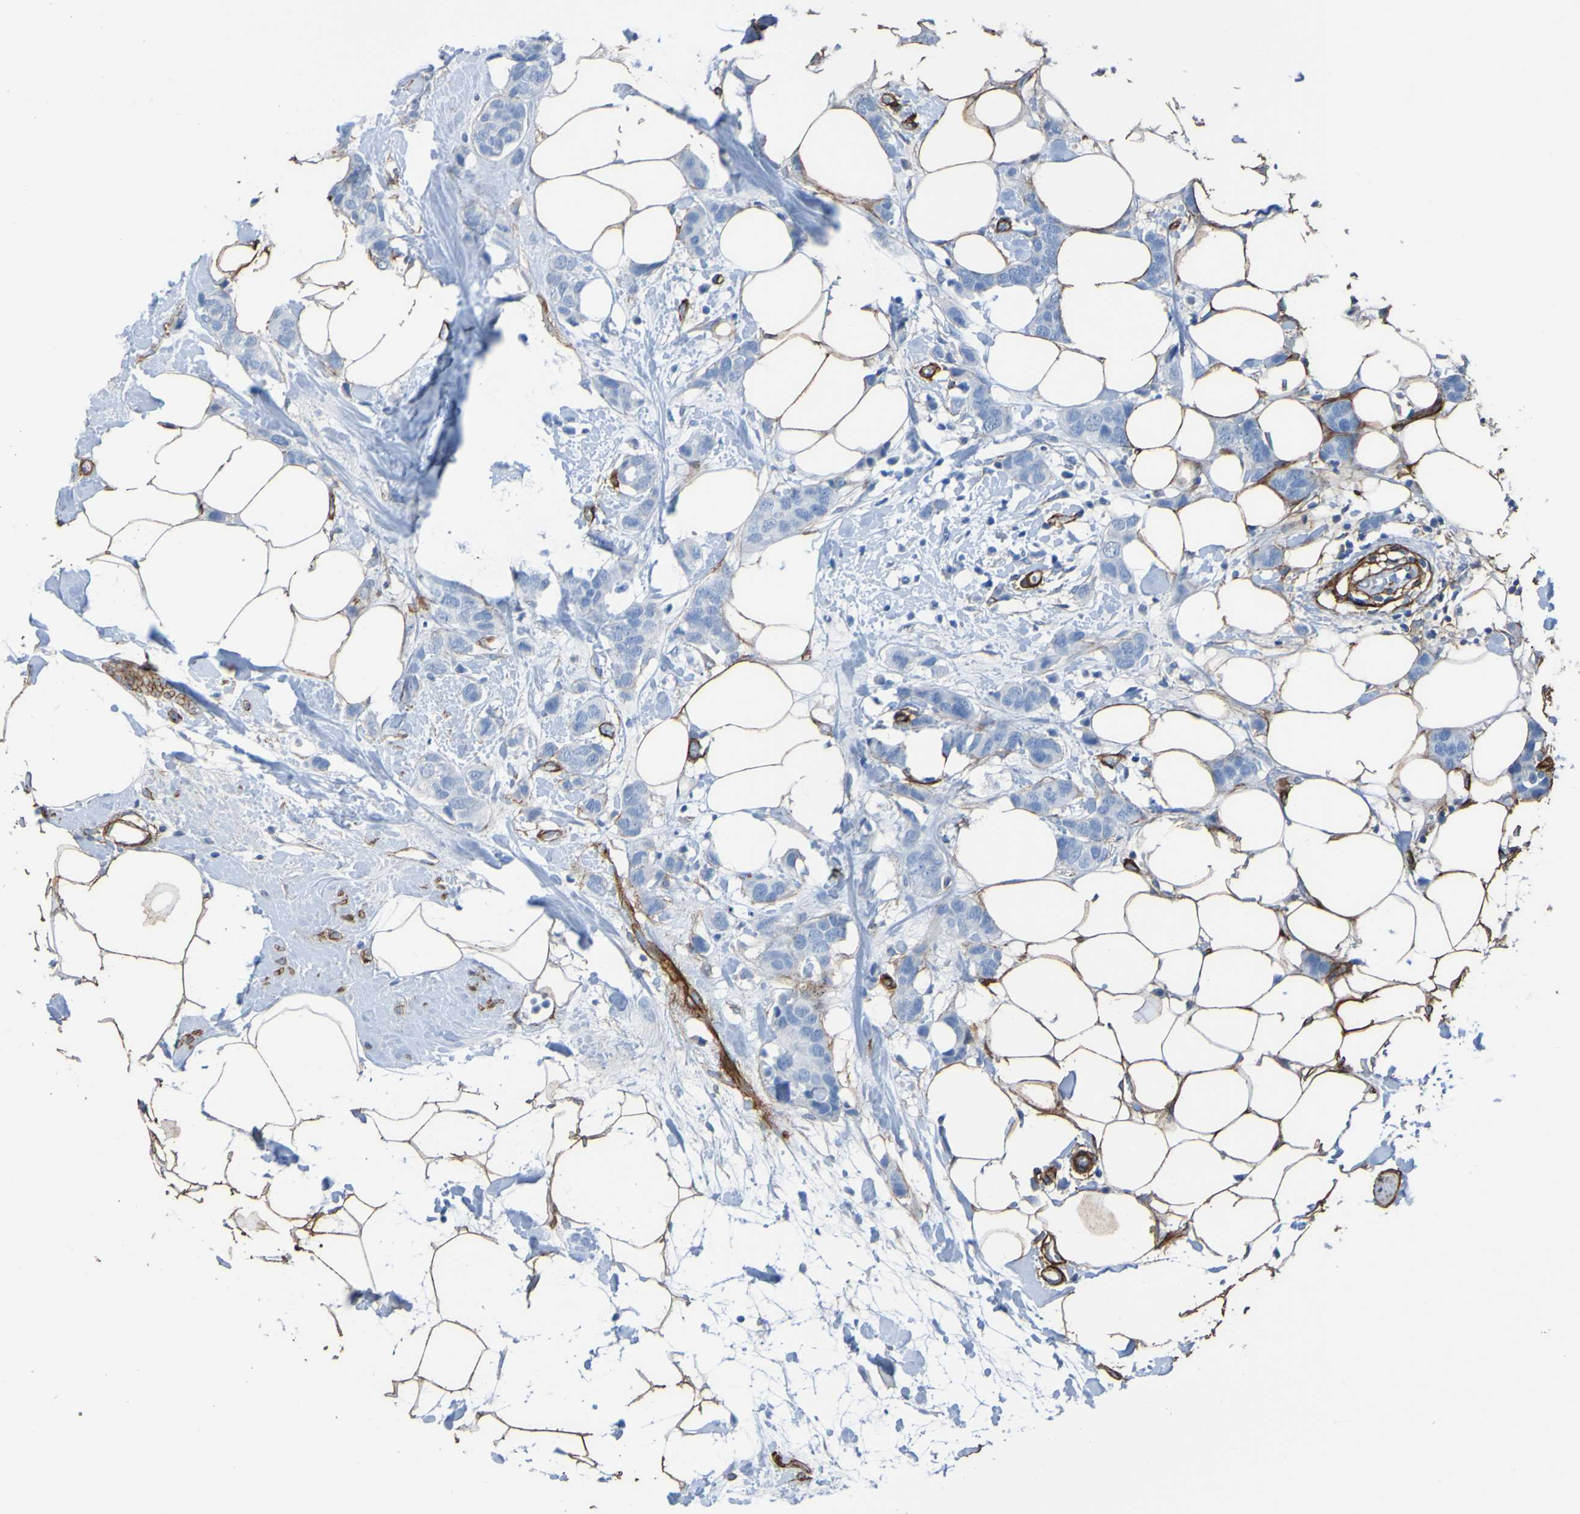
{"staining": {"intensity": "negative", "quantity": "none", "location": "none"}, "tissue": "breast cancer", "cell_type": "Tumor cells", "image_type": "cancer", "snomed": [{"axis": "morphology", "description": "Normal tissue, NOS"}, {"axis": "morphology", "description": "Duct carcinoma"}, {"axis": "topography", "description": "Breast"}], "caption": "The IHC photomicrograph has no significant staining in tumor cells of invasive ductal carcinoma (breast) tissue.", "gene": "COL4A2", "patient": {"sex": "female", "age": 50}}